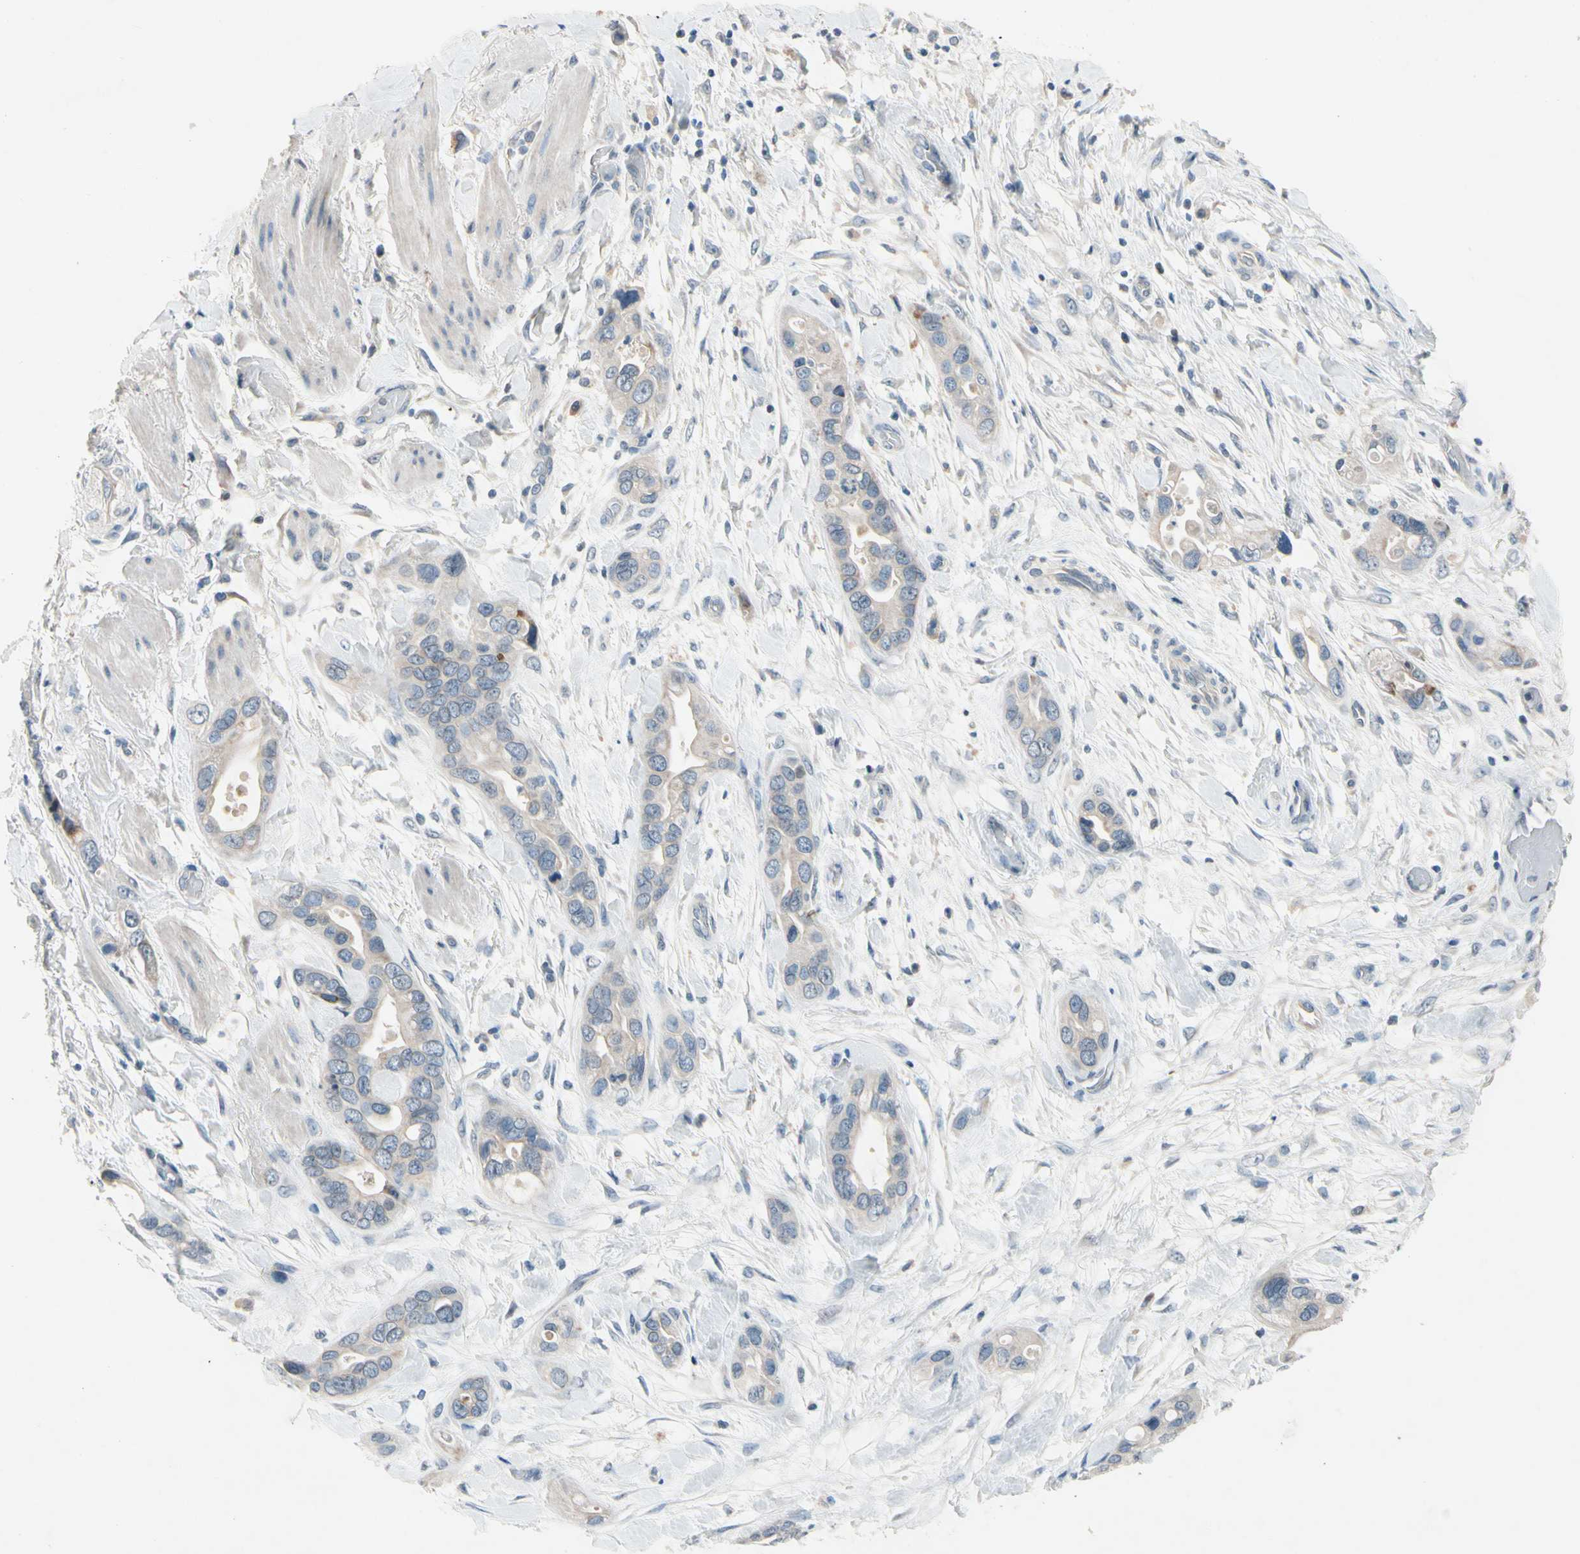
{"staining": {"intensity": "weak", "quantity": ">75%", "location": "cytoplasmic/membranous"}, "tissue": "pancreatic cancer", "cell_type": "Tumor cells", "image_type": "cancer", "snomed": [{"axis": "morphology", "description": "Adenocarcinoma, NOS"}, {"axis": "topography", "description": "Pancreas"}], "caption": "Protein analysis of pancreatic cancer tissue exhibits weak cytoplasmic/membranous expression in approximately >75% of tumor cells.", "gene": "PIP5K1B", "patient": {"sex": "female", "age": 77}}